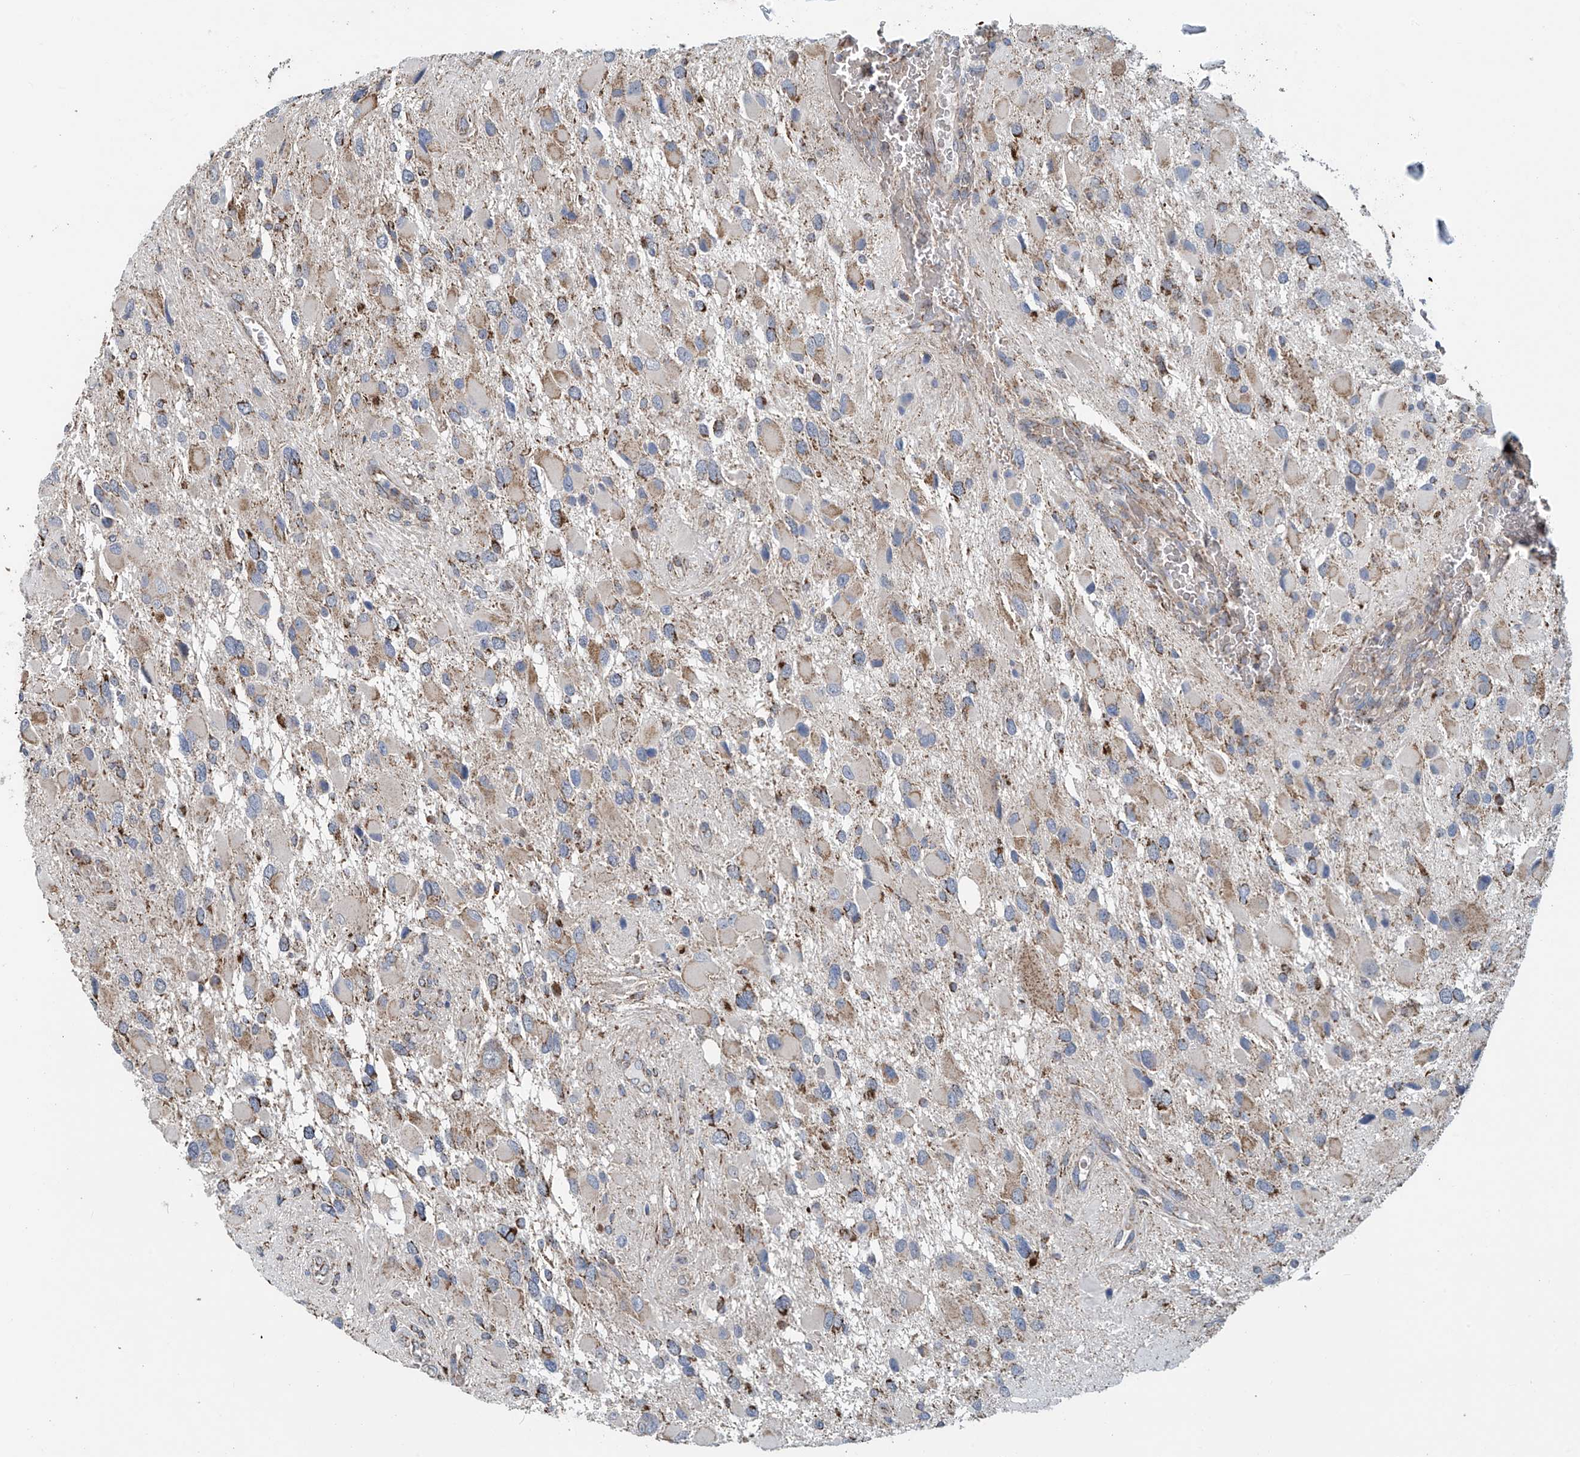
{"staining": {"intensity": "moderate", "quantity": "<25%", "location": "cytoplasmic/membranous"}, "tissue": "glioma", "cell_type": "Tumor cells", "image_type": "cancer", "snomed": [{"axis": "morphology", "description": "Glioma, malignant, High grade"}, {"axis": "topography", "description": "Brain"}], "caption": "A micrograph of human malignant high-grade glioma stained for a protein displays moderate cytoplasmic/membranous brown staining in tumor cells. (IHC, brightfield microscopy, high magnification).", "gene": "COMMD1", "patient": {"sex": "male", "age": 53}}